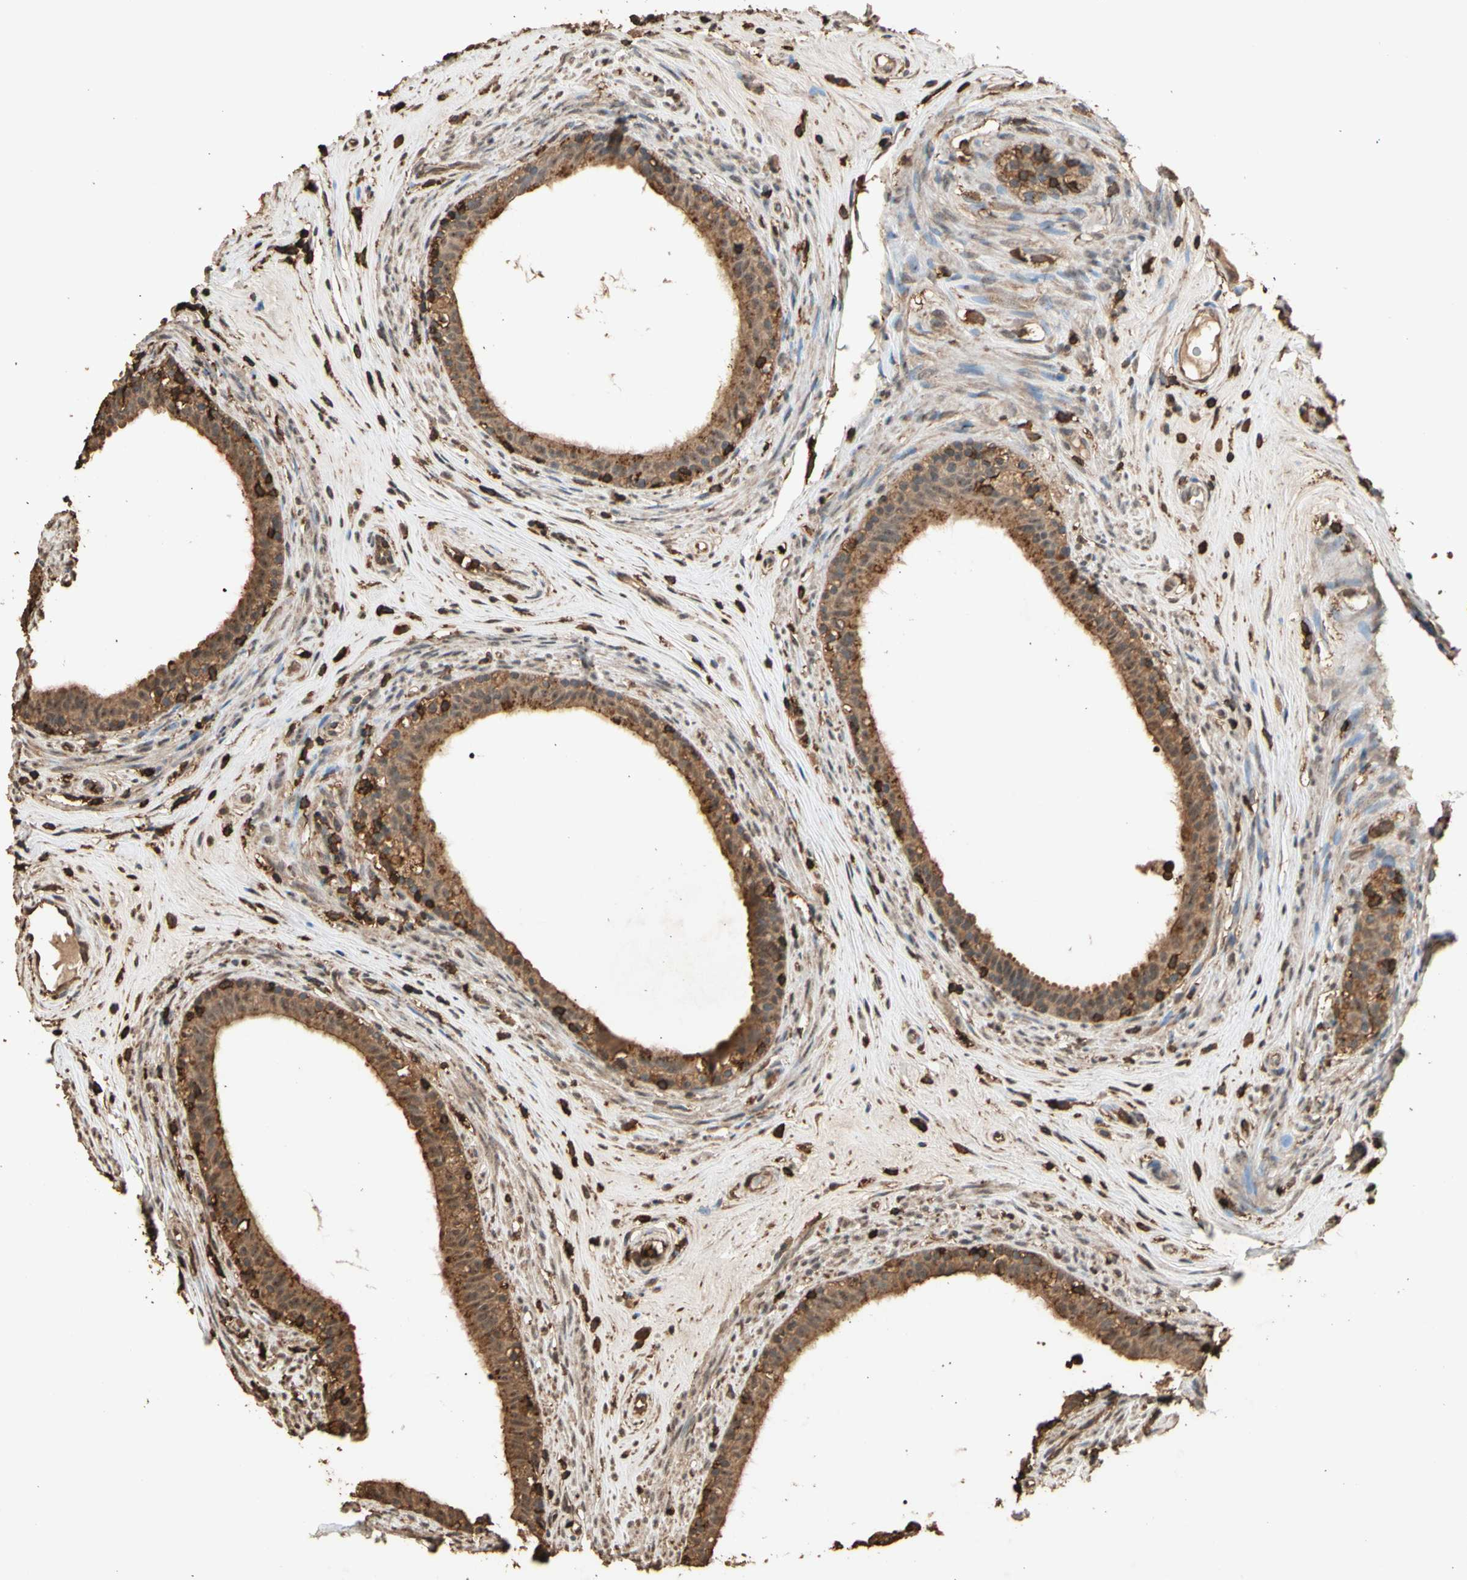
{"staining": {"intensity": "moderate", "quantity": ">75%", "location": "cytoplasmic/membranous"}, "tissue": "epididymis", "cell_type": "Glandular cells", "image_type": "normal", "snomed": [{"axis": "morphology", "description": "Normal tissue, NOS"}, {"axis": "morphology", "description": "Inflammation, NOS"}, {"axis": "topography", "description": "Epididymis"}], "caption": "IHC photomicrograph of normal epididymis: epididymis stained using immunohistochemistry (IHC) shows medium levels of moderate protein expression localized specifically in the cytoplasmic/membranous of glandular cells, appearing as a cytoplasmic/membranous brown color.", "gene": "TNFSF13B", "patient": {"sex": "male", "age": 84}}